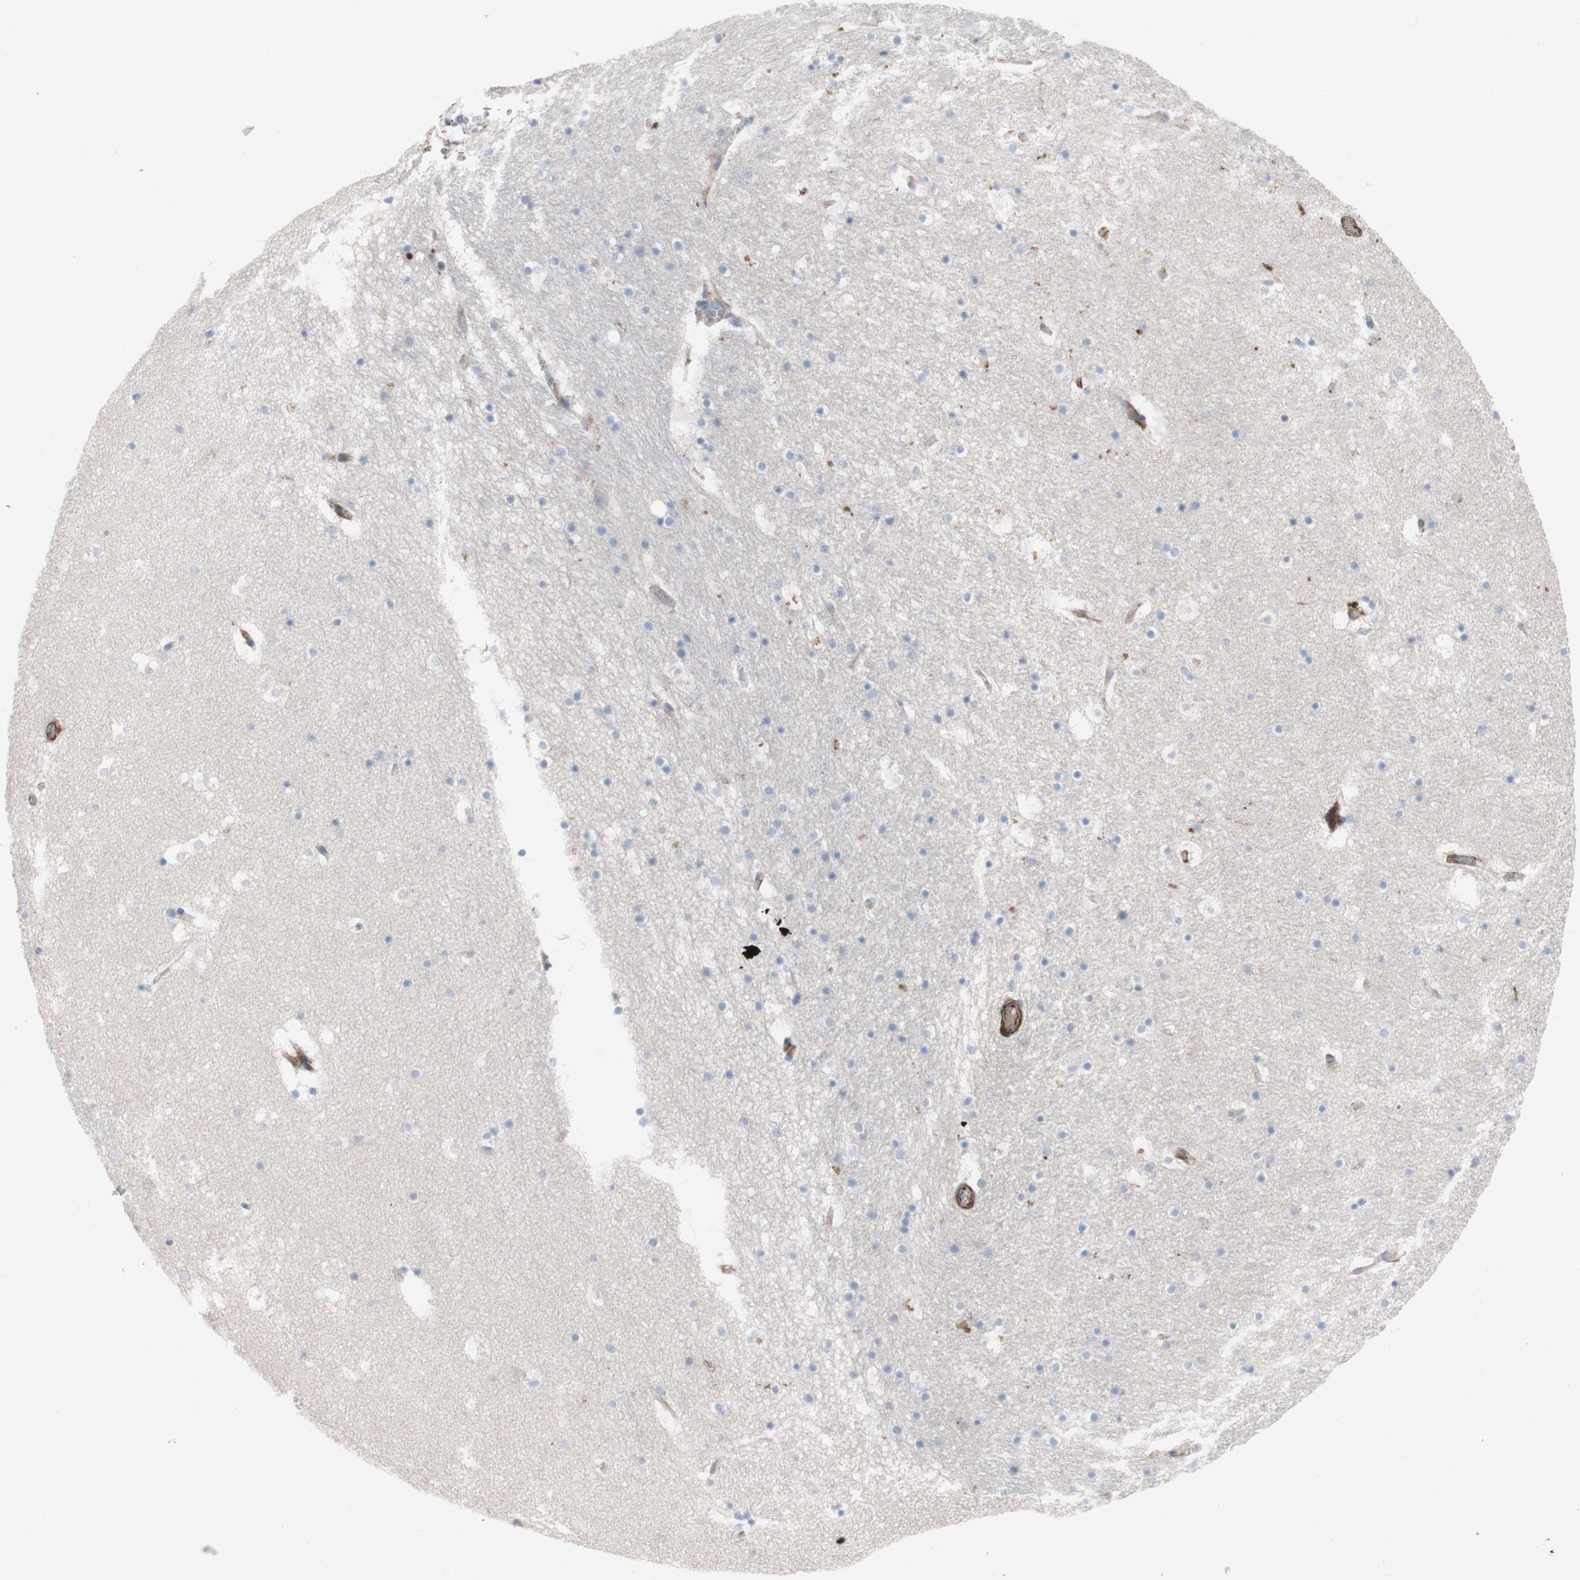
{"staining": {"intensity": "weak", "quantity": "<25%", "location": "cytoplasmic/membranous"}, "tissue": "hippocampus", "cell_type": "Glial cells", "image_type": "normal", "snomed": [{"axis": "morphology", "description": "Normal tissue, NOS"}, {"axis": "topography", "description": "Hippocampus"}], "caption": "The photomicrograph shows no staining of glial cells in benign hippocampus. The staining is performed using DAB (3,3'-diaminobenzidine) brown chromogen with nuclei counter-stained in using hematoxylin.", "gene": "AGPAT5", "patient": {"sex": "male", "age": 45}}